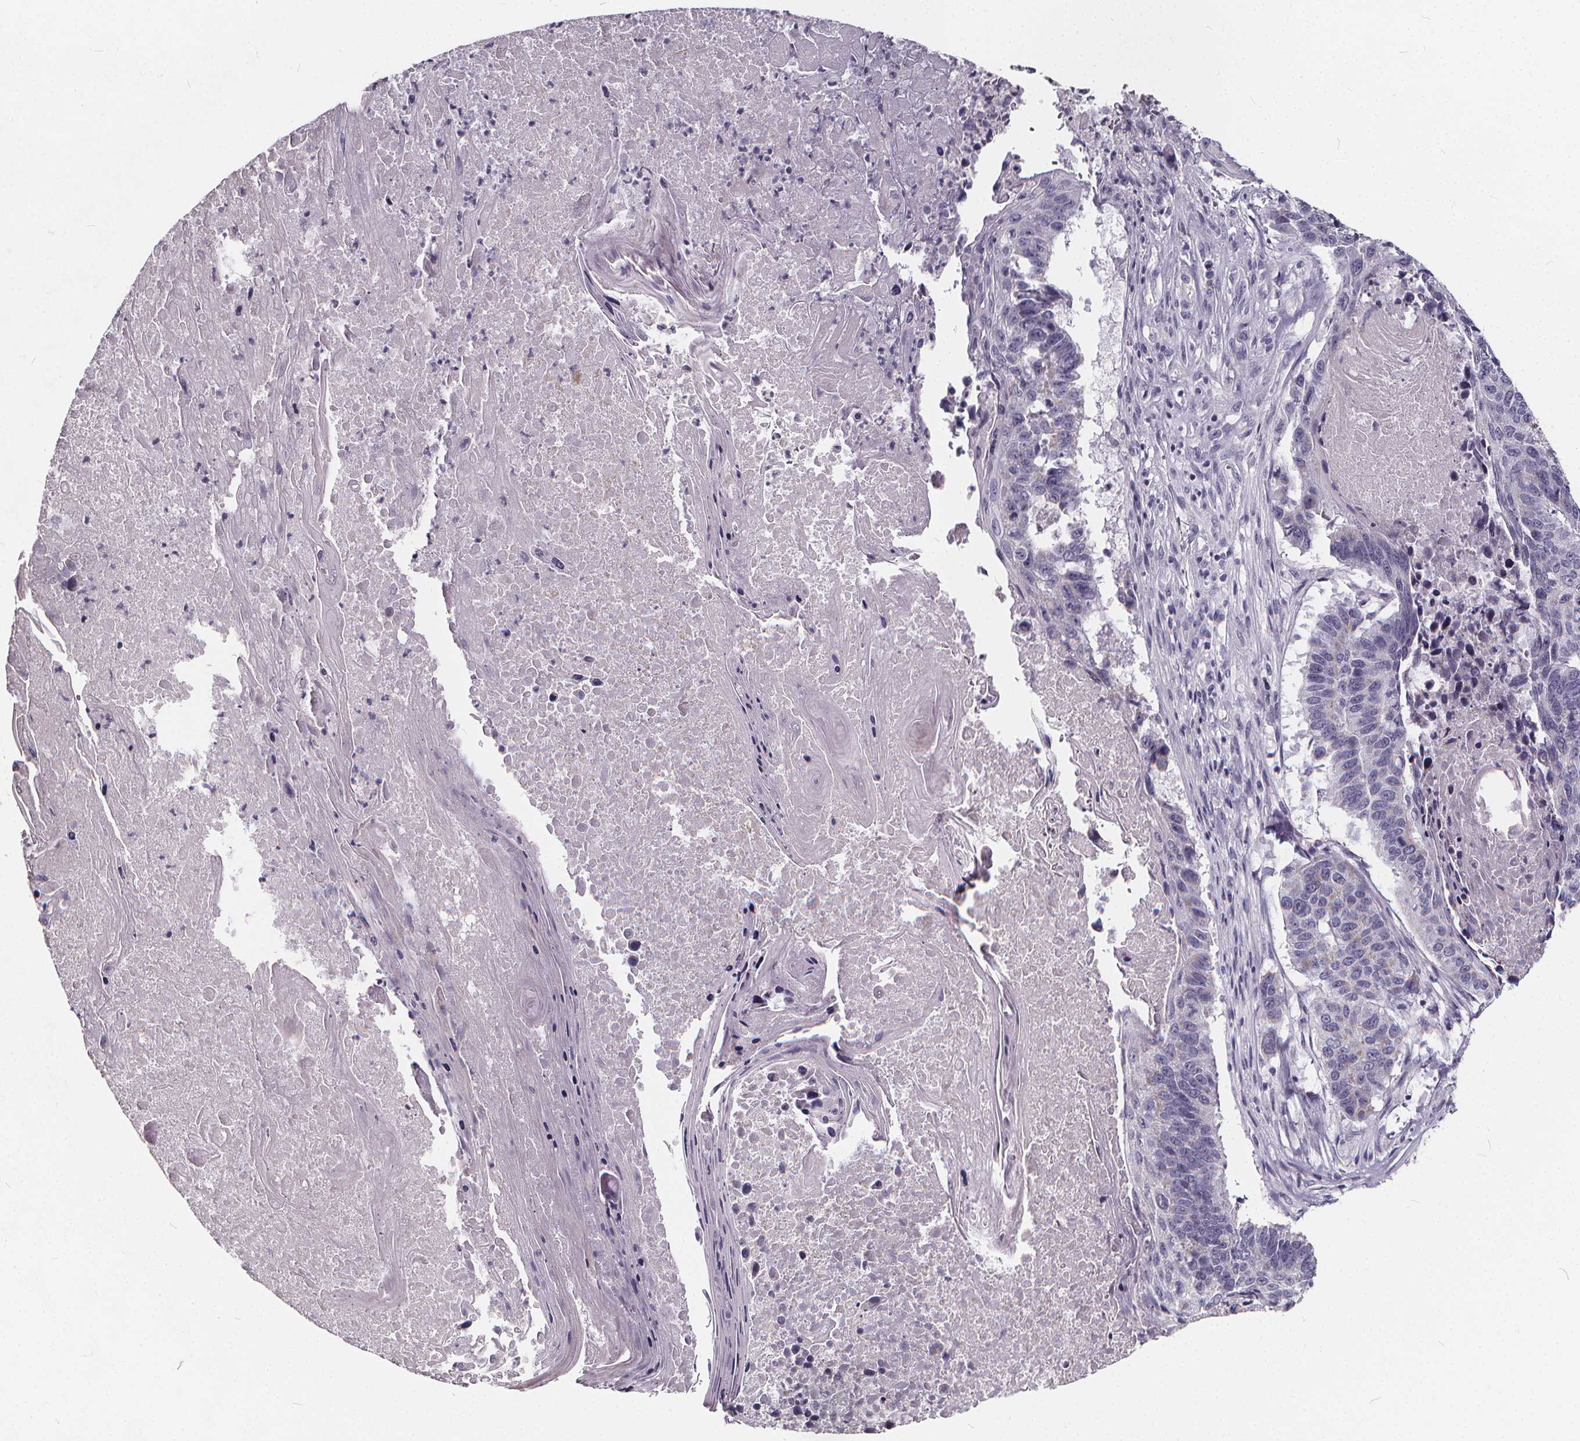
{"staining": {"intensity": "negative", "quantity": "none", "location": "none"}, "tissue": "lung cancer", "cell_type": "Tumor cells", "image_type": "cancer", "snomed": [{"axis": "morphology", "description": "Squamous cell carcinoma, NOS"}, {"axis": "topography", "description": "Lung"}], "caption": "Tumor cells show no significant positivity in lung cancer (squamous cell carcinoma).", "gene": "SPEF2", "patient": {"sex": "male", "age": 73}}